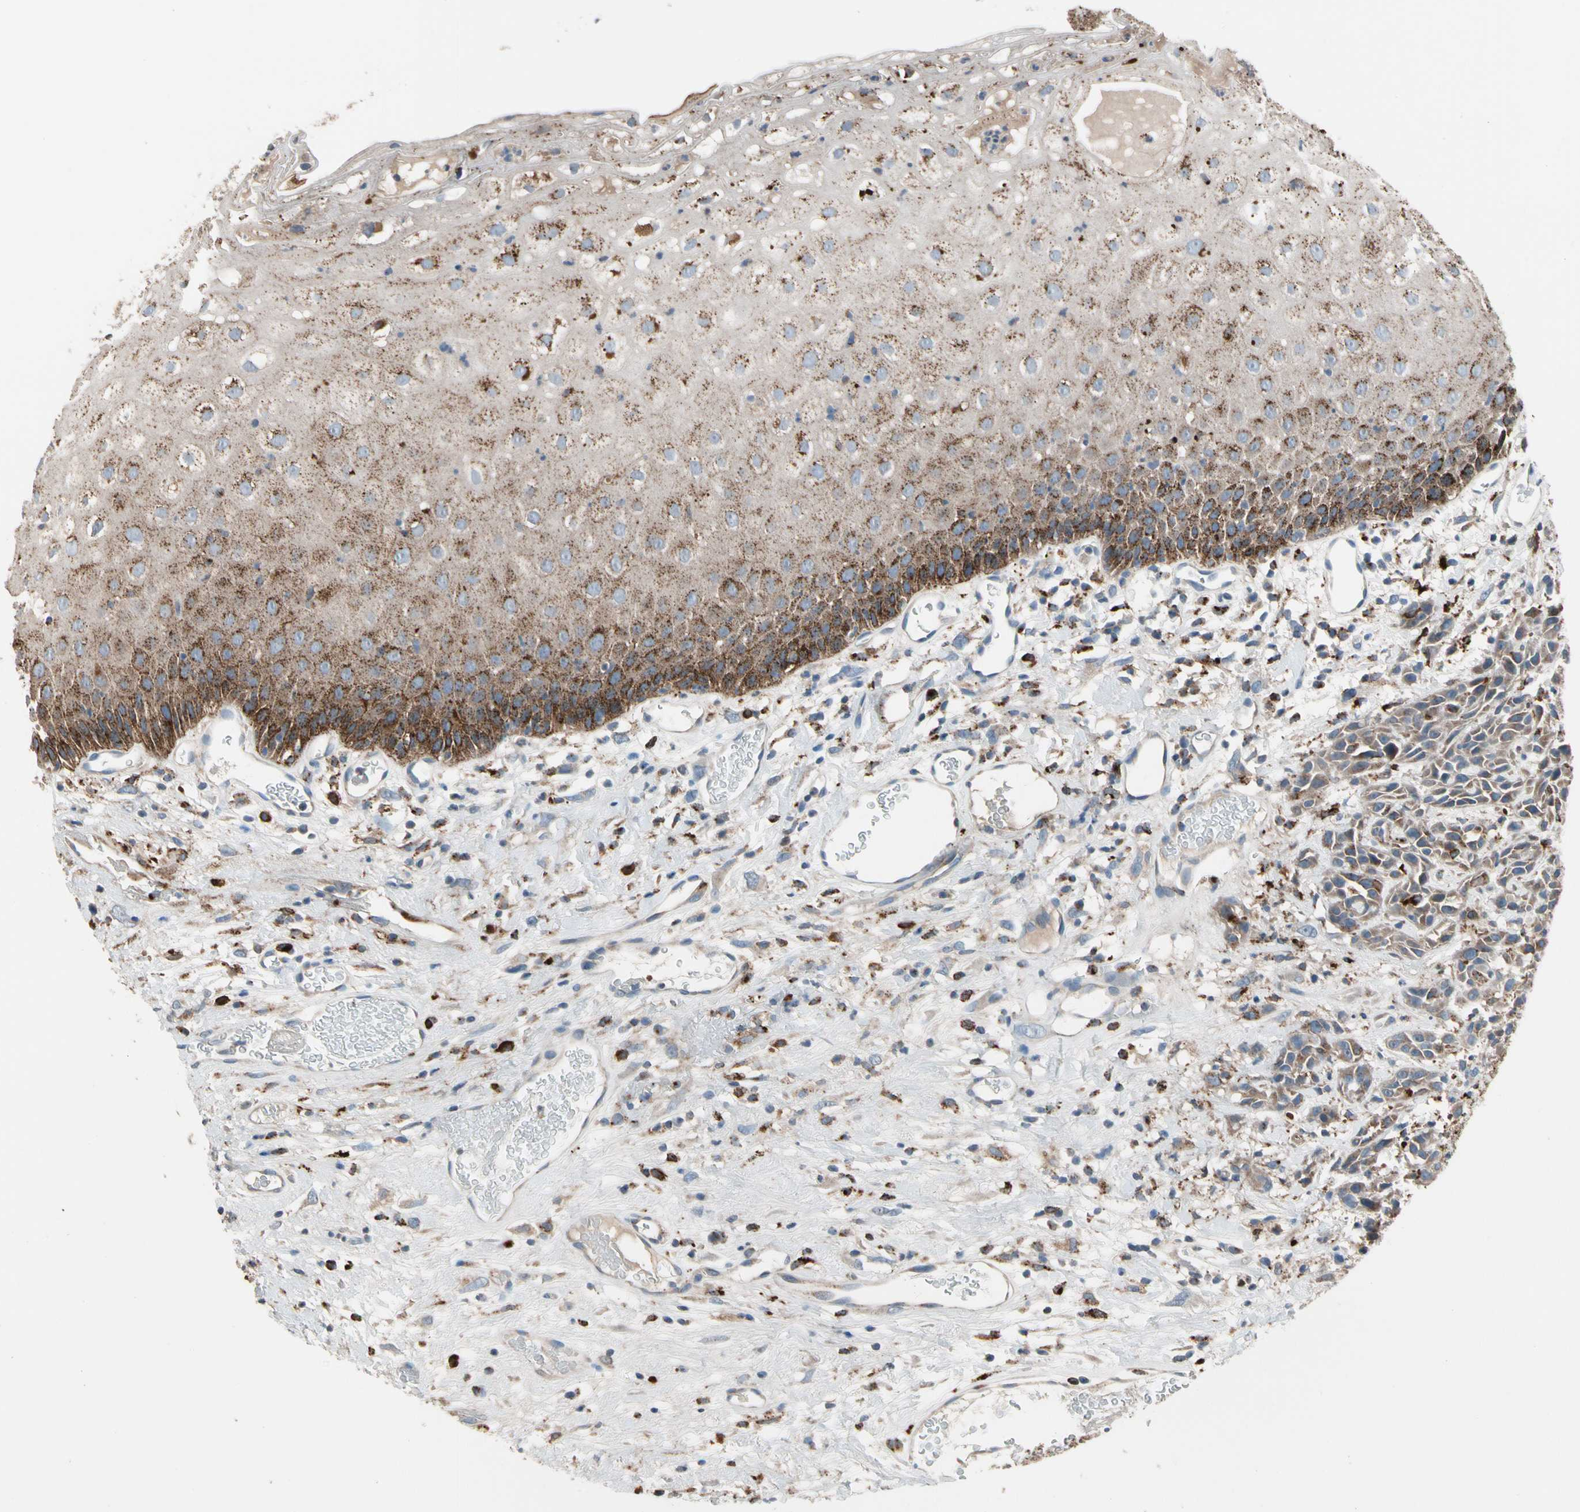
{"staining": {"intensity": "weak", "quantity": ">75%", "location": "cytoplasmic/membranous"}, "tissue": "head and neck cancer", "cell_type": "Tumor cells", "image_type": "cancer", "snomed": [{"axis": "morphology", "description": "Normal tissue, NOS"}, {"axis": "morphology", "description": "Squamous cell carcinoma, NOS"}, {"axis": "topography", "description": "Cartilage tissue"}, {"axis": "topography", "description": "Head-Neck"}], "caption": "Tumor cells exhibit low levels of weak cytoplasmic/membranous expression in about >75% of cells in human head and neck squamous cell carcinoma. The protein of interest is stained brown, and the nuclei are stained in blue (DAB IHC with brightfield microscopy, high magnification).", "gene": "GM2A", "patient": {"sex": "male", "age": 62}}